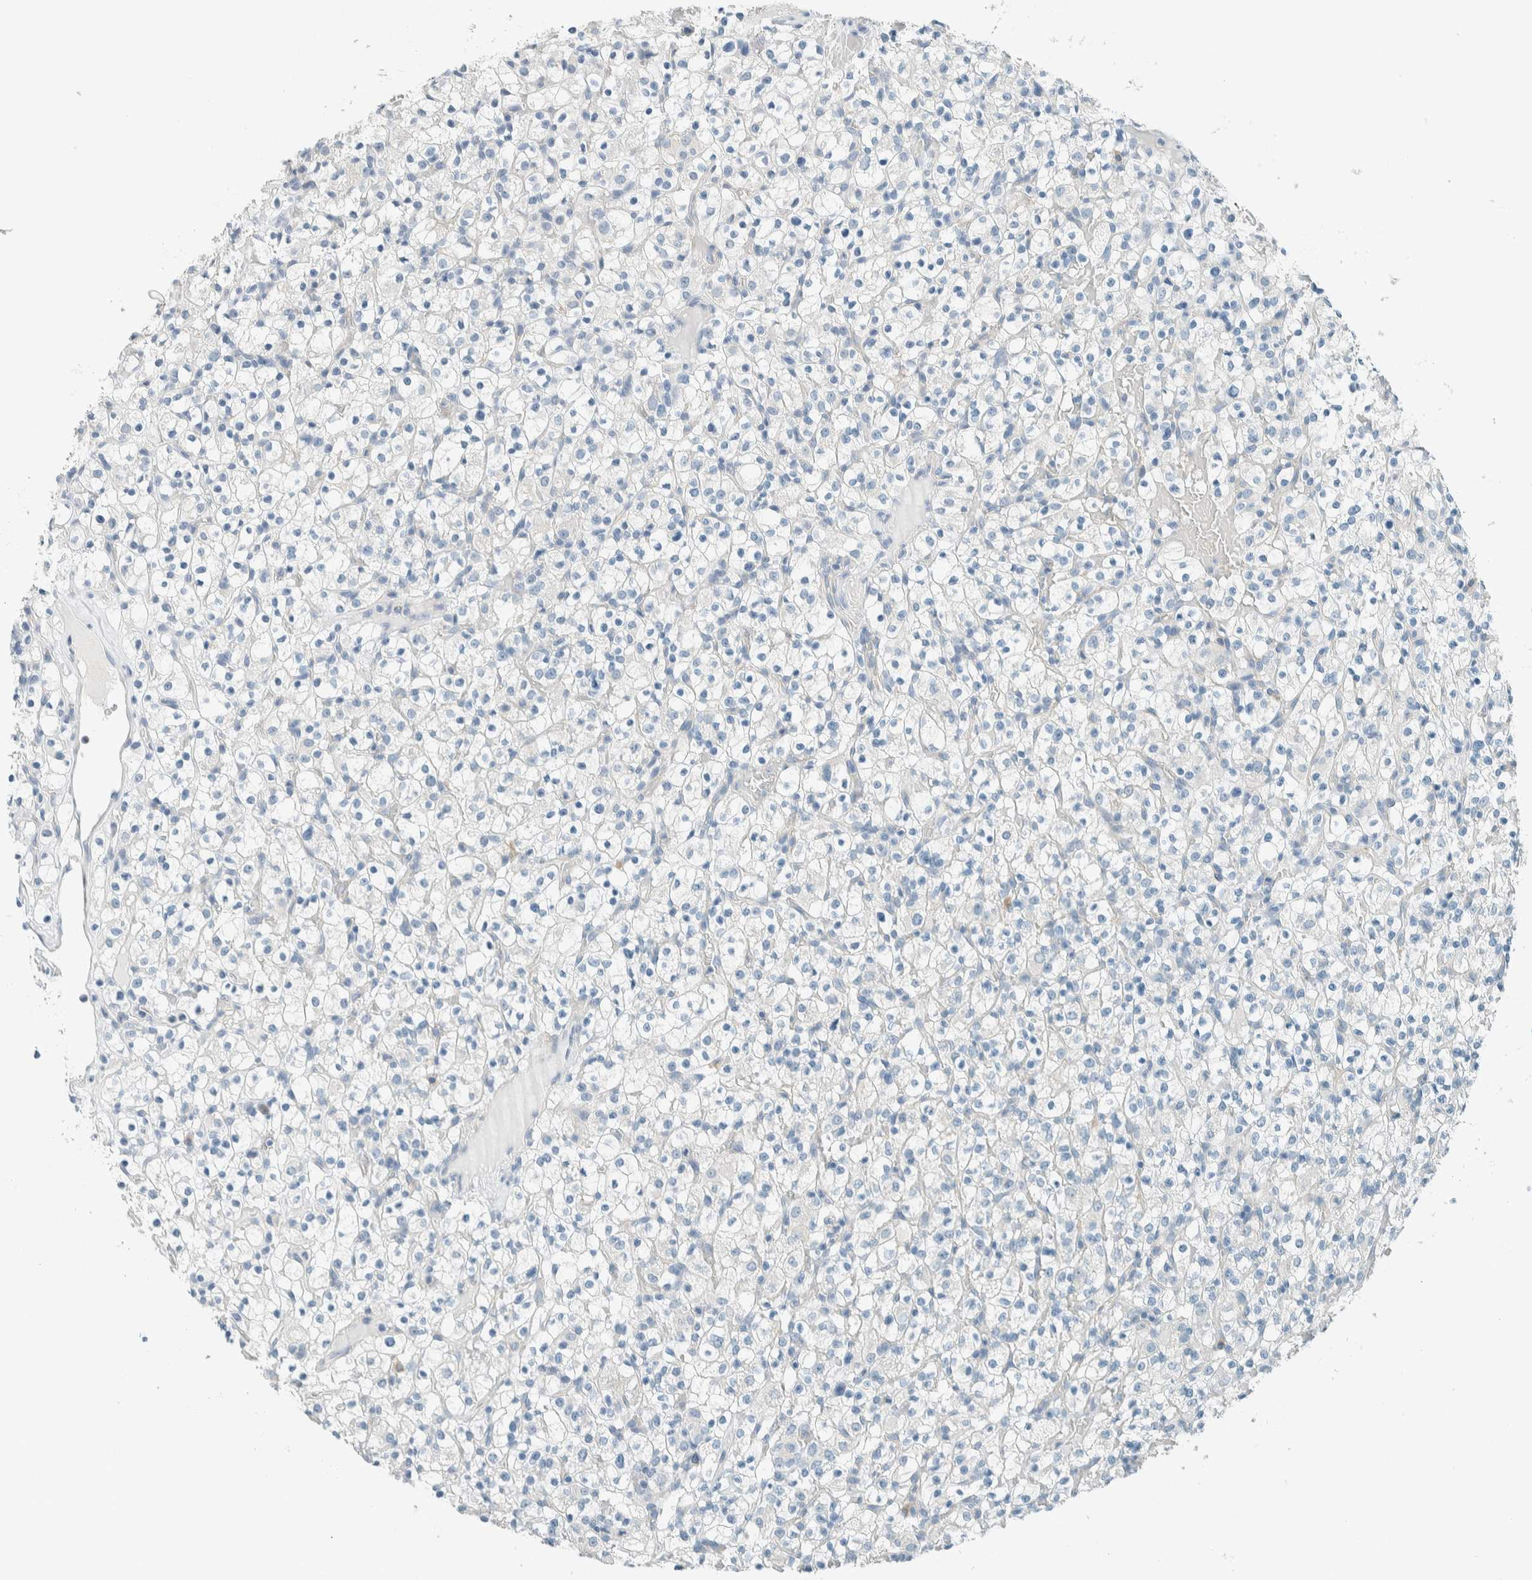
{"staining": {"intensity": "negative", "quantity": "none", "location": "none"}, "tissue": "renal cancer", "cell_type": "Tumor cells", "image_type": "cancer", "snomed": [{"axis": "morphology", "description": "Normal tissue, NOS"}, {"axis": "morphology", "description": "Adenocarcinoma, NOS"}, {"axis": "topography", "description": "Kidney"}], "caption": "Tumor cells show no significant expression in adenocarcinoma (renal).", "gene": "SLFN12", "patient": {"sex": "female", "age": 72}}